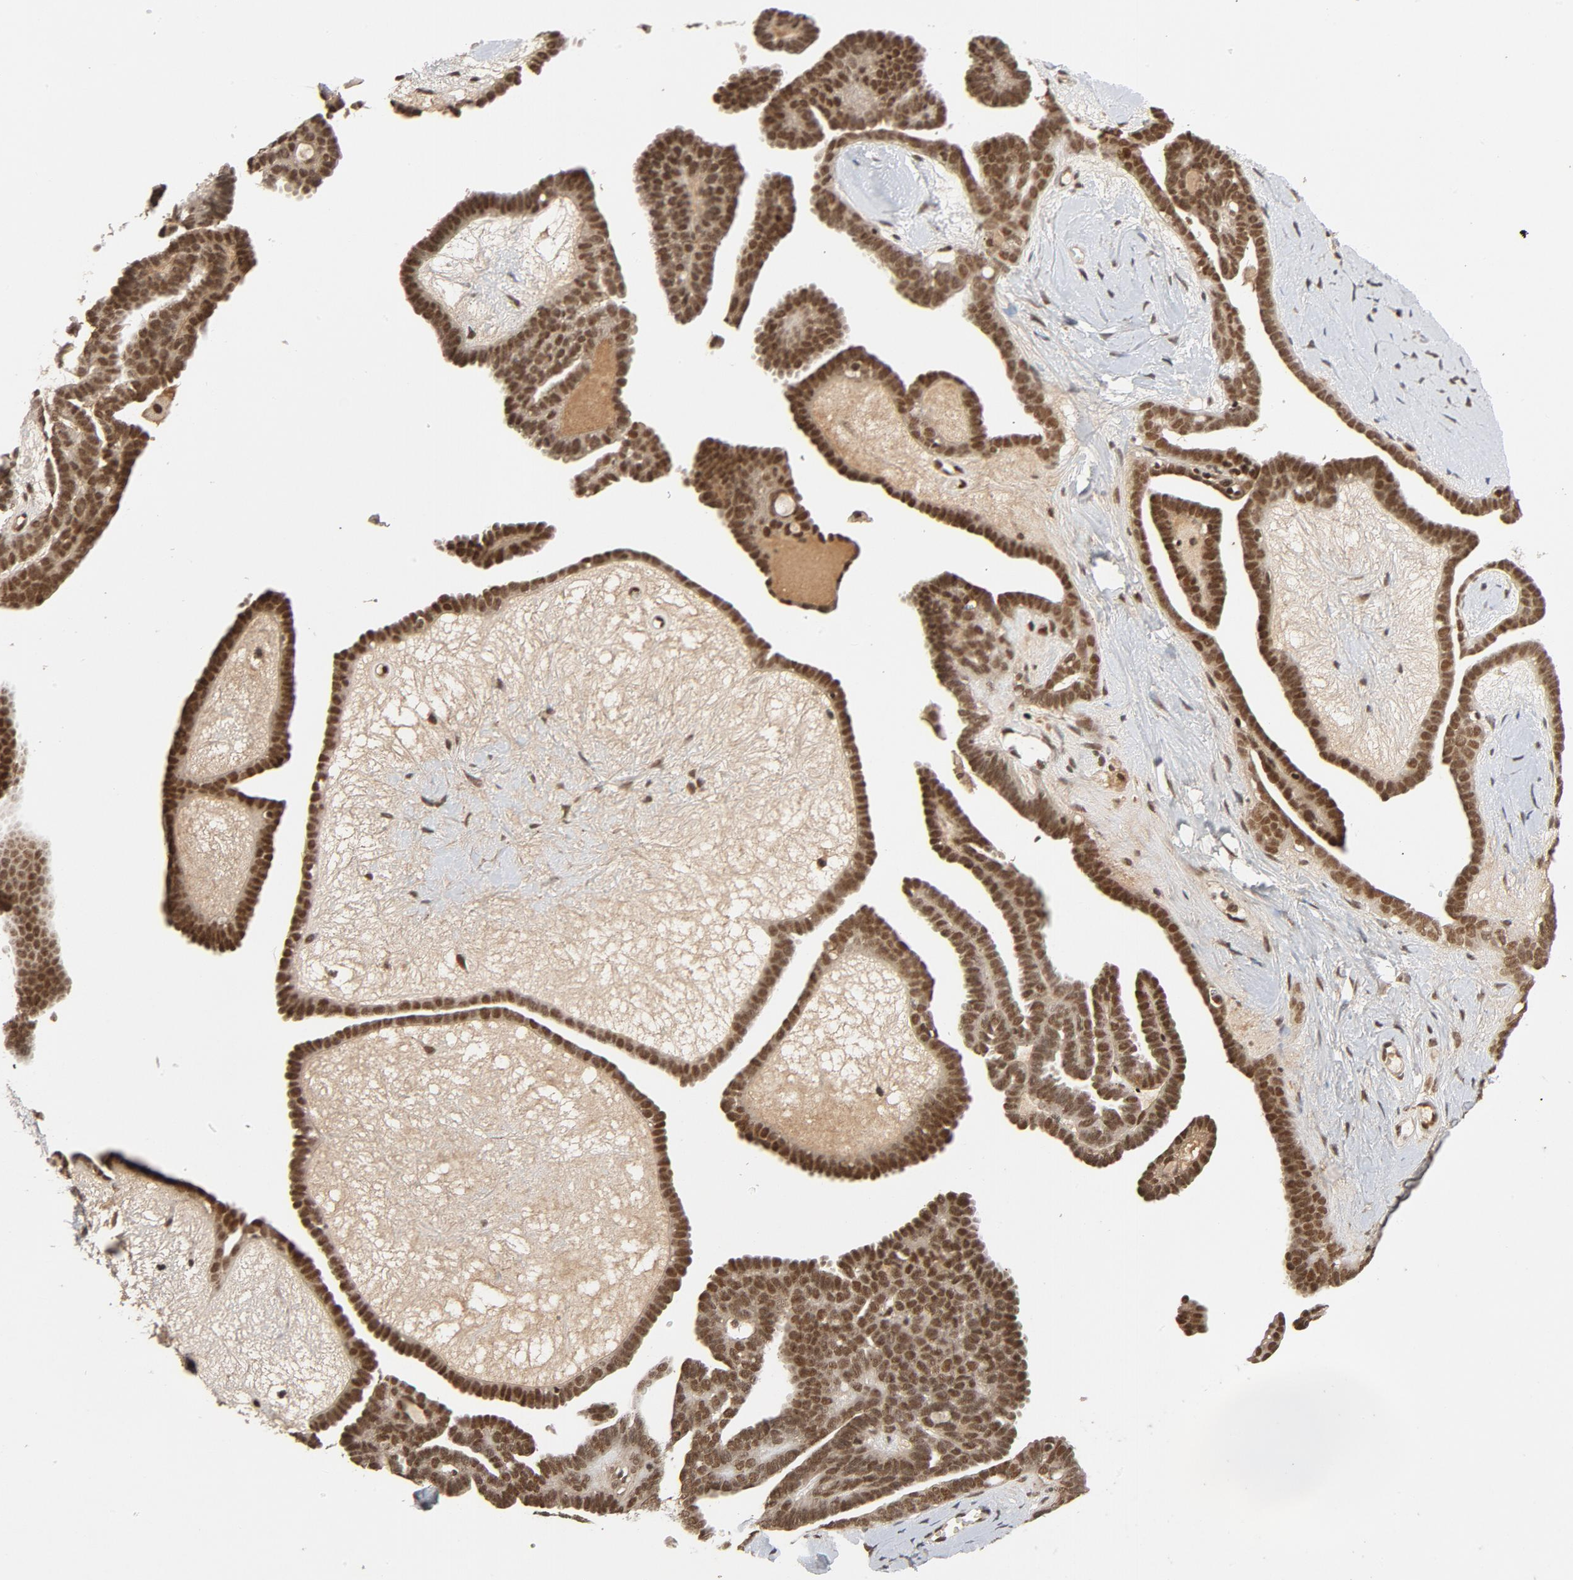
{"staining": {"intensity": "moderate", "quantity": ">75%", "location": "nuclear"}, "tissue": "ovarian cancer", "cell_type": "Tumor cells", "image_type": "cancer", "snomed": [{"axis": "morphology", "description": "Cystadenocarcinoma, serous, NOS"}, {"axis": "topography", "description": "Ovary"}], "caption": "Immunohistochemical staining of human ovarian serous cystadenocarcinoma displays moderate nuclear protein positivity in approximately >75% of tumor cells.", "gene": "SMARCD1", "patient": {"sex": "female", "age": 71}}